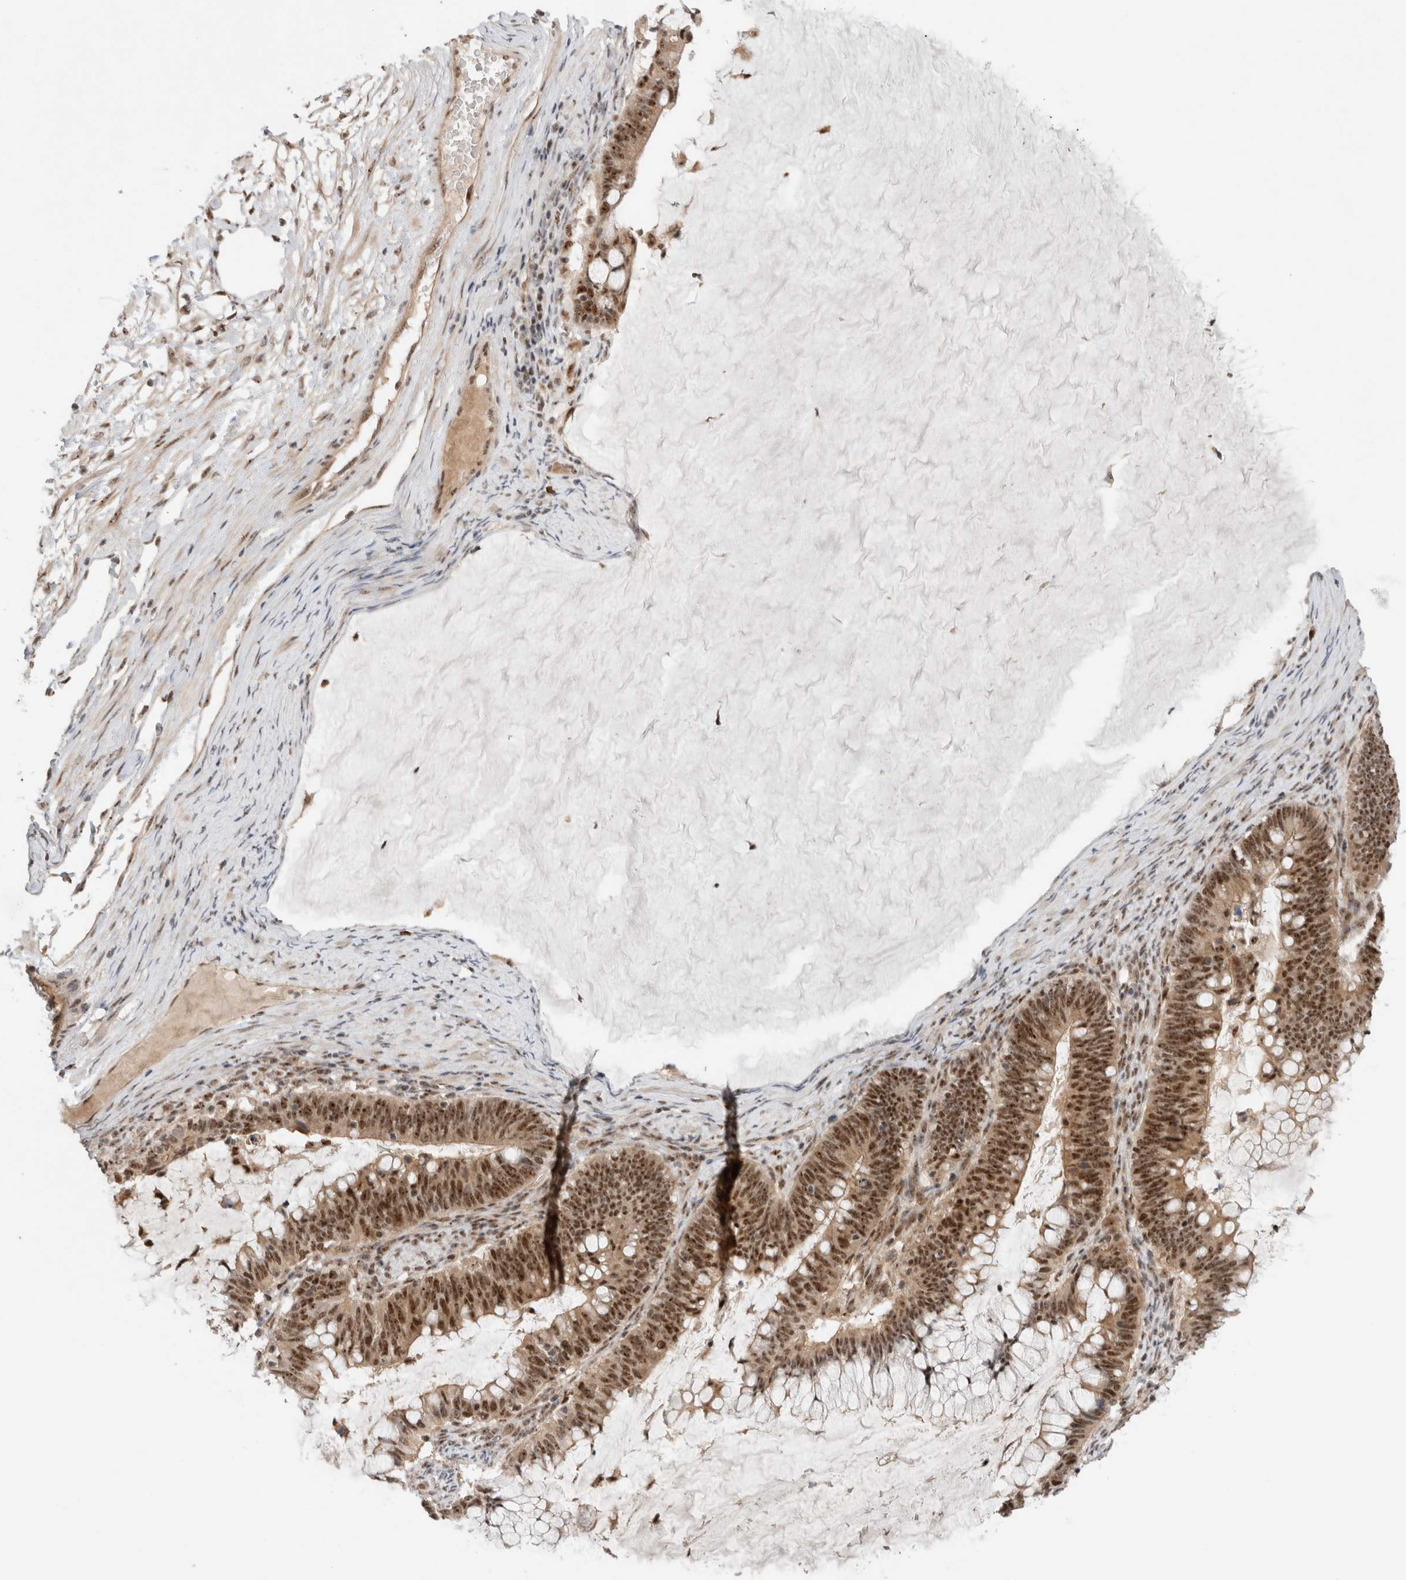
{"staining": {"intensity": "moderate", "quantity": ">75%", "location": "nuclear"}, "tissue": "ovarian cancer", "cell_type": "Tumor cells", "image_type": "cancer", "snomed": [{"axis": "morphology", "description": "Cystadenocarcinoma, mucinous, NOS"}, {"axis": "topography", "description": "Ovary"}], "caption": "Immunohistochemistry (IHC) photomicrograph of neoplastic tissue: human ovarian cancer (mucinous cystadenocarcinoma) stained using immunohistochemistry shows medium levels of moderate protein expression localized specifically in the nuclear of tumor cells, appearing as a nuclear brown color.", "gene": "MPHOSPH6", "patient": {"sex": "female", "age": 61}}